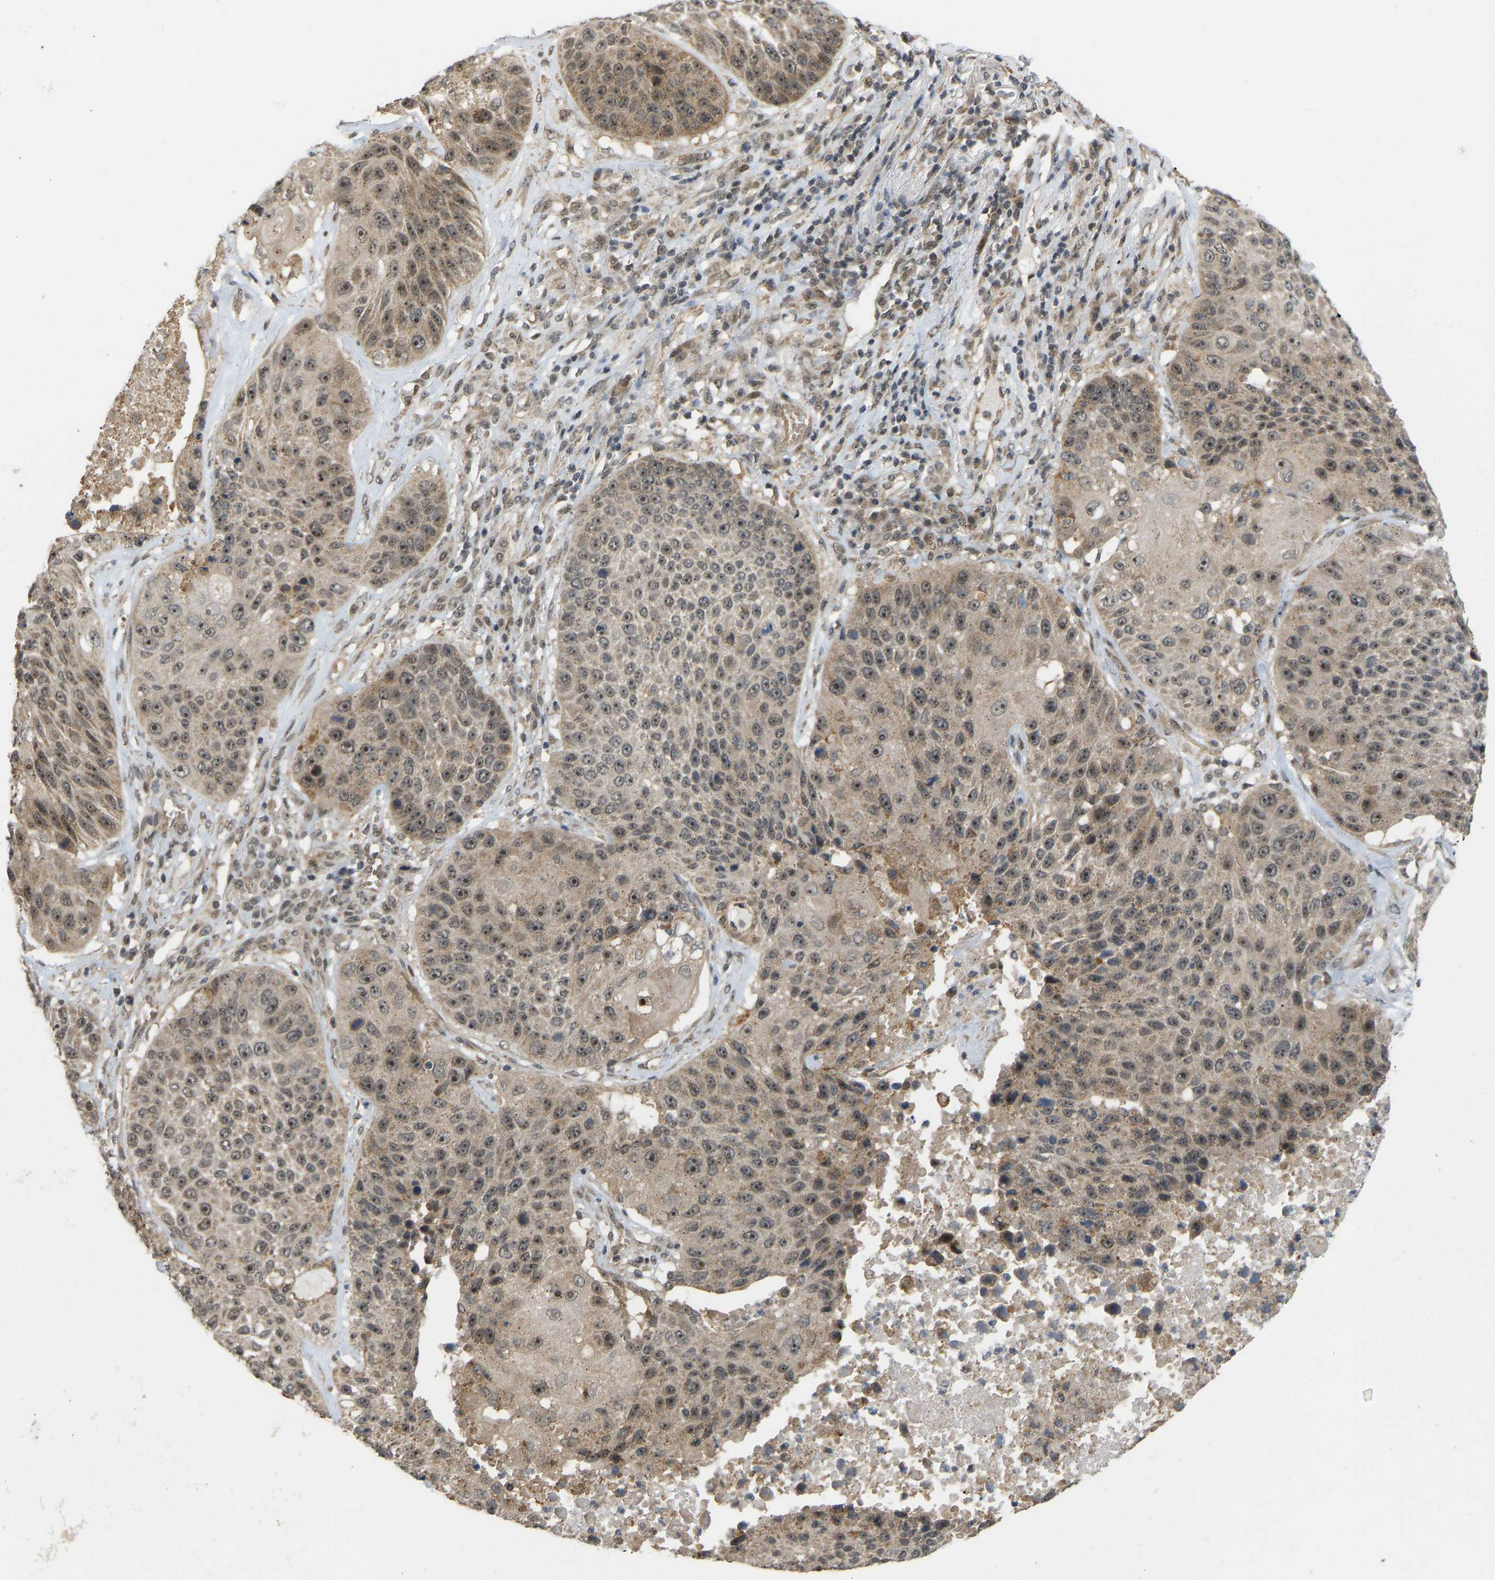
{"staining": {"intensity": "moderate", "quantity": ">75%", "location": "cytoplasmic/membranous,nuclear"}, "tissue": "lung cancer", "cell_type": "Tumor cells", "image_type": "cancer", "snomed": [{"axis": "morphology", "description": "Squamous cell carcinoma, NOS"}, {"axis": "topography", "description": "Lung"}], "caption": "Immunohistochemistry of human squamous cell carcinoma (lung) demonstrates medium levels of moderate cytoplasmic/membranous and nuclear staining in approximately >75% of tumor cells.", "gene": "ACADS", "patient": {"sex": "male", "age": 61}}